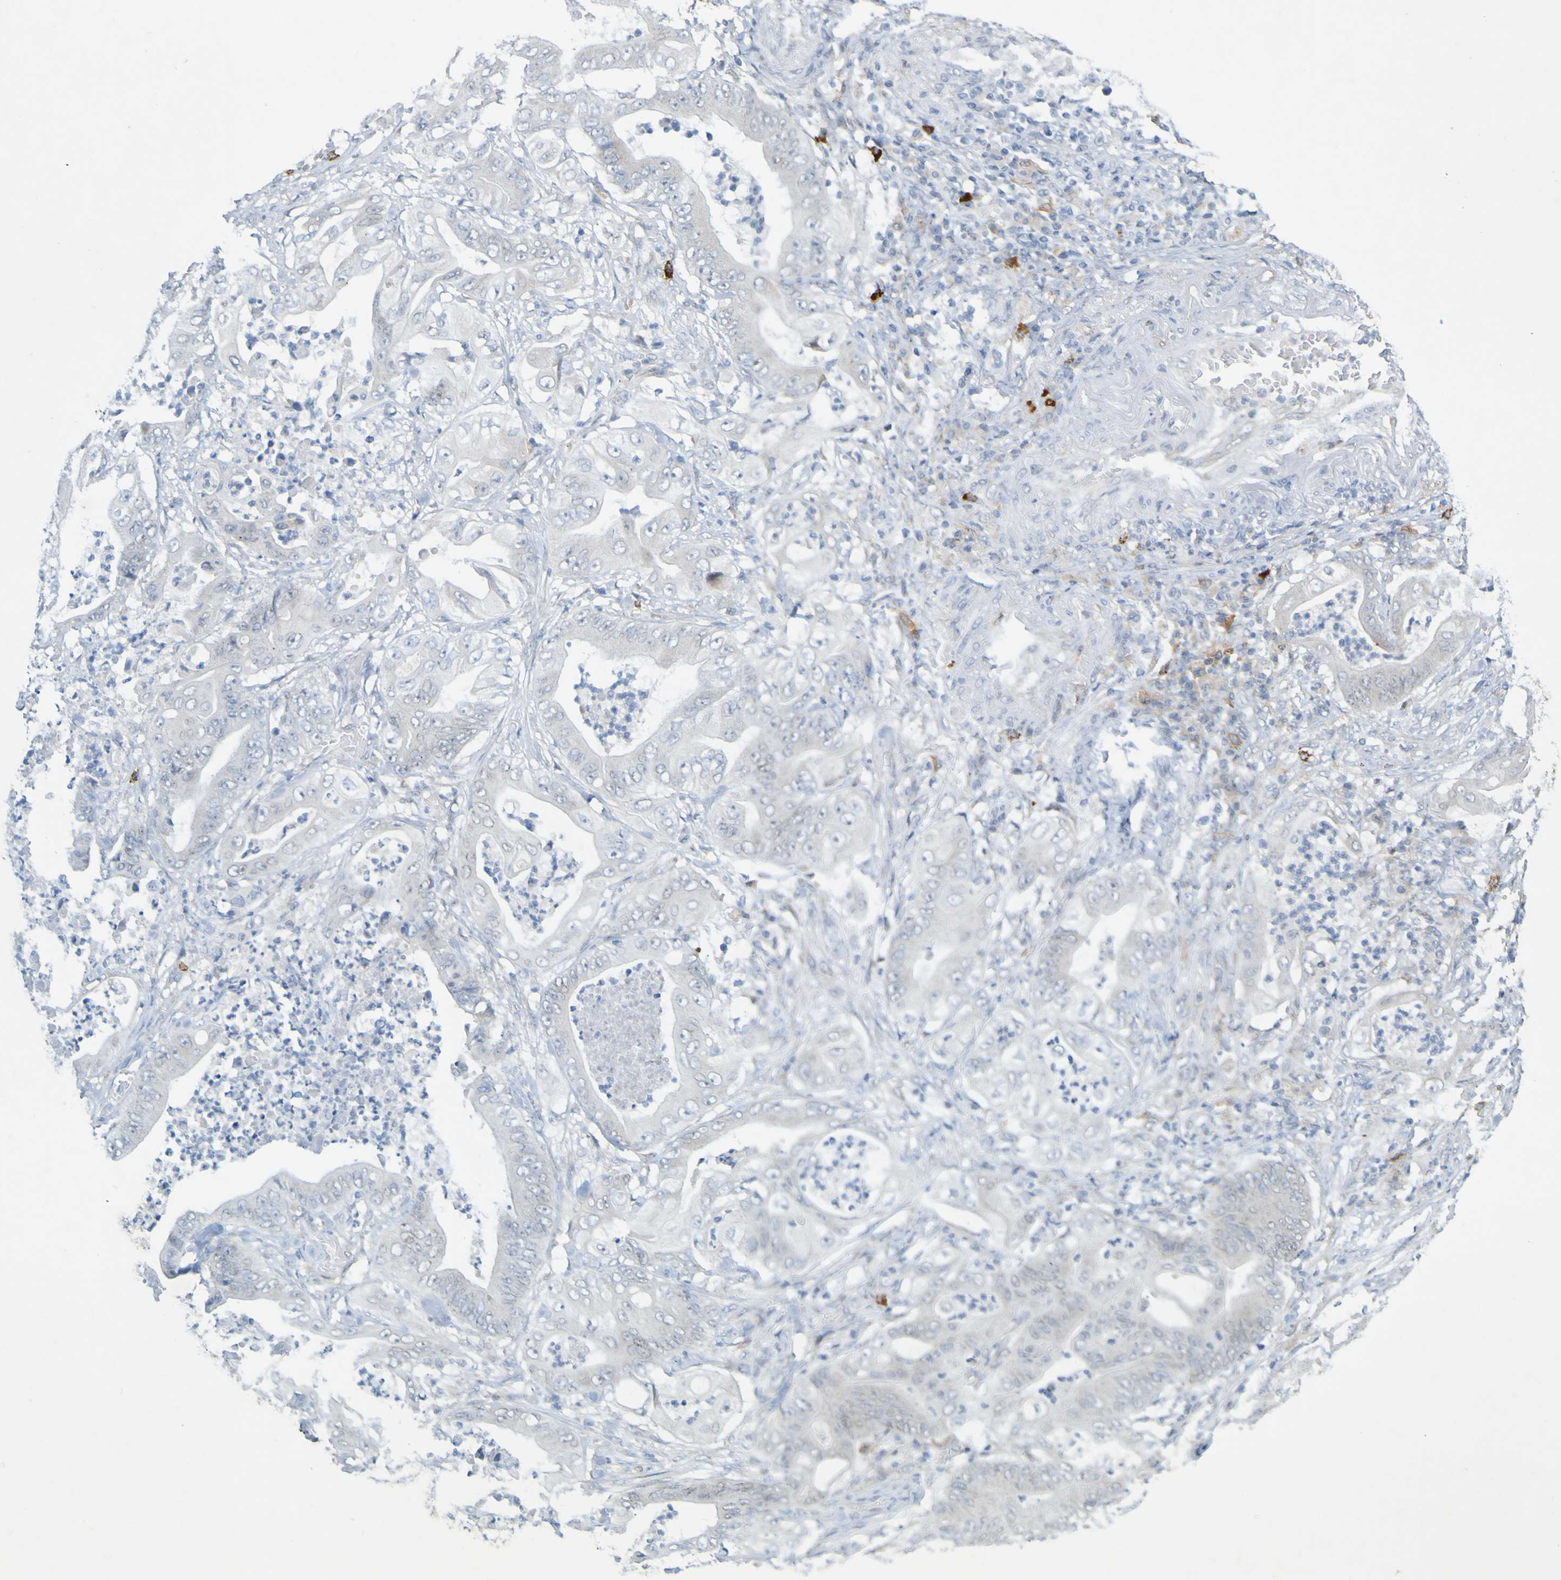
{"staining": {"intensity": "negative", "quantity": "none", "location": "none"}, "tissue": "stomach cancer", "cell_type": "Tumor cells", "image_type": "cancer", "snomed": [{"axis": "morphology", "description": "Adenocarcinoma, NOS"}, {"axis": "topography", "description": "Stomach"}], "caption": "This is an IHC photomicrograph of adenocarcinoma (stomach). There is no expression in tumor cells.", "gene": "LILRB5", "patient": {"sex": "female", "age": 73}}